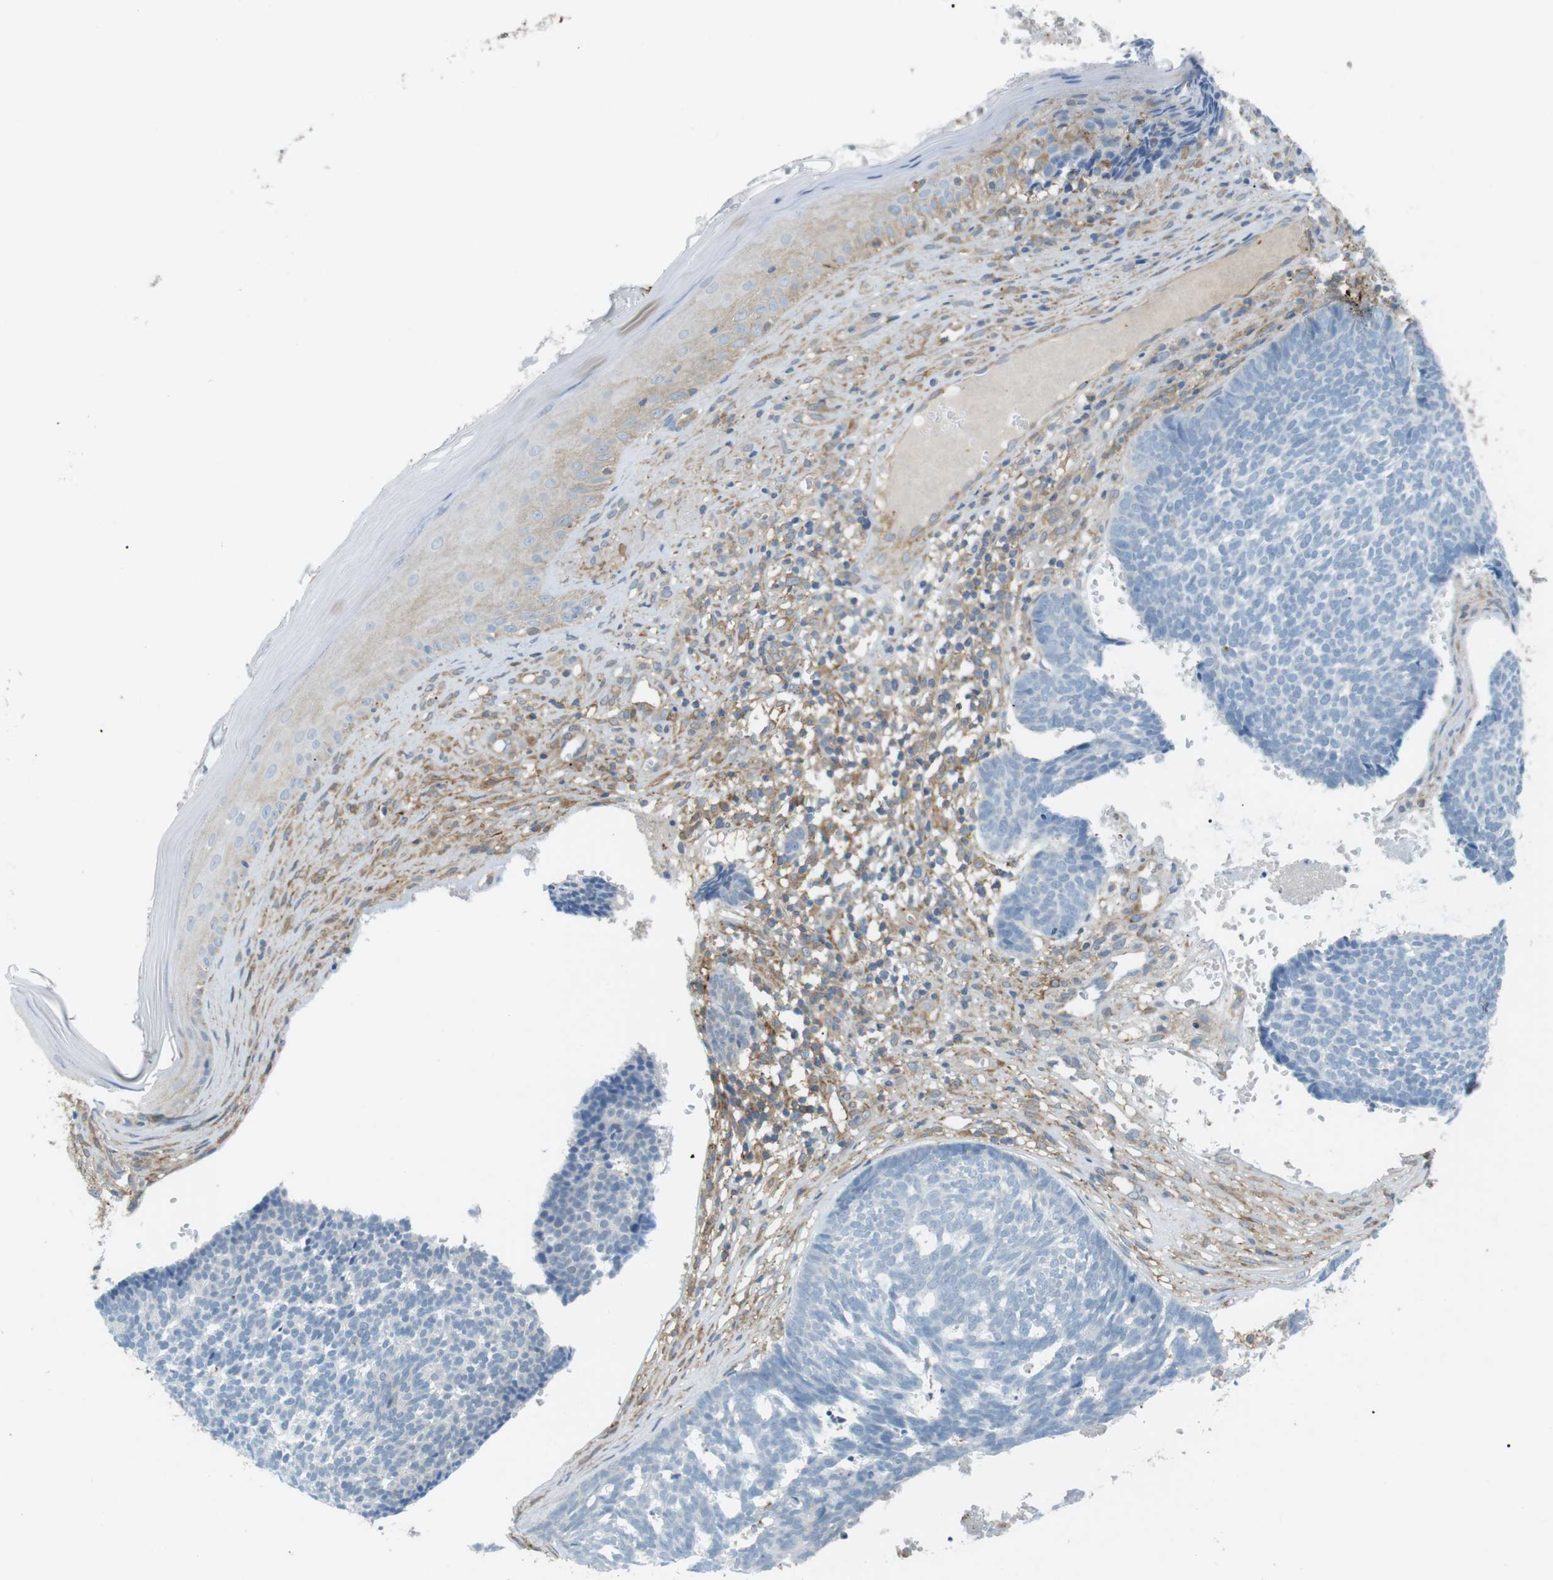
{"staining": {"intensity": "negative", "quantity": "none", "location": "none"}, "tissue": "skin cancer", "cell_type": "Tumor cells", "image_type": "cancer", "snomed": [{"axis": "morphology", "description": "Basal cell carcinoma"}, {"axis": "topography", "description": "Skin"}], "caption": "DAB (3,3'-diaminobenzidine) immunohistochemical staining of basal cell carcinoma (skin) shows no significant expression in tumor cells.", "gene": "PEPD", "patient": {"sex": "male", "age": 84}}